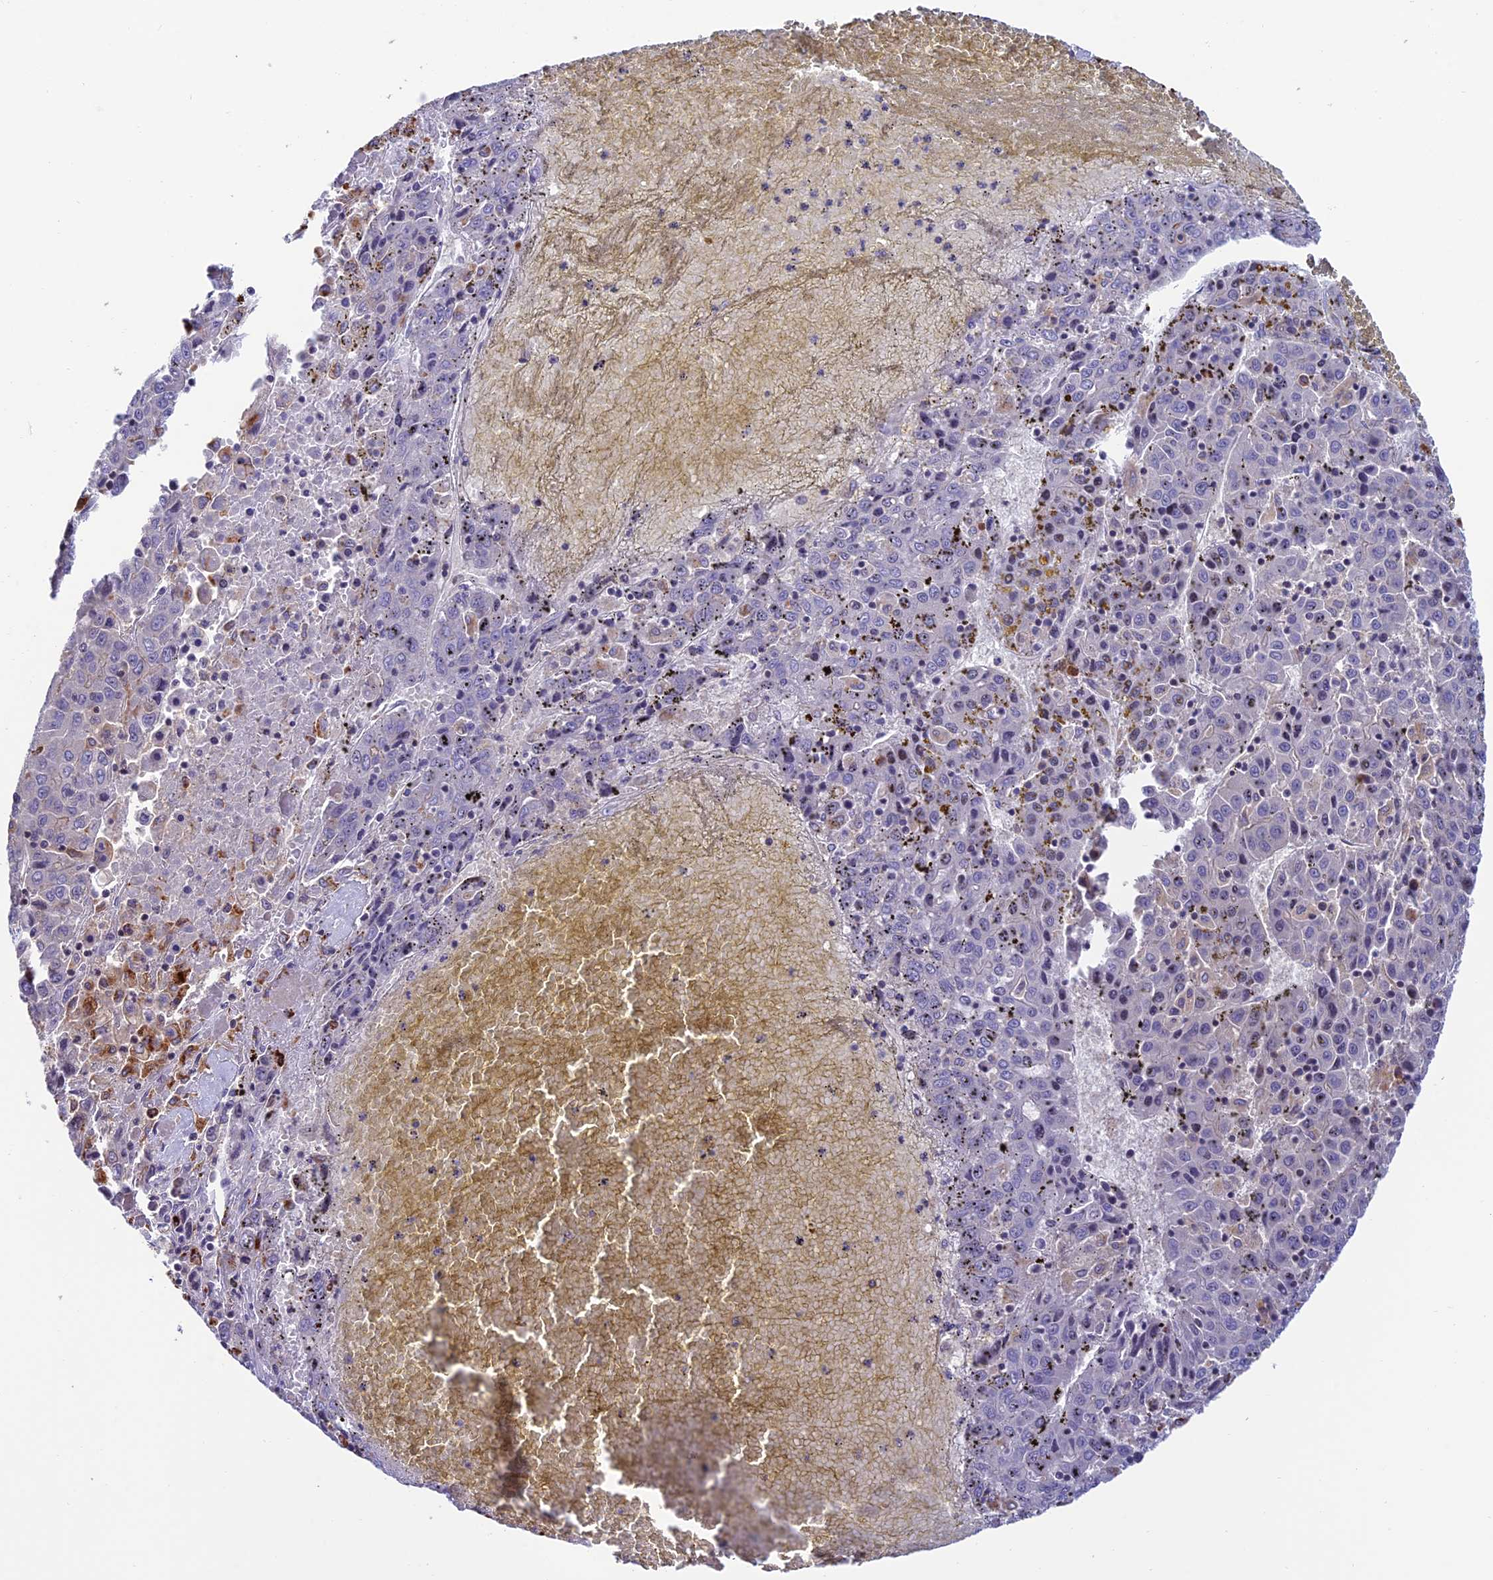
{"staining": {"intensity": "negative", "quantity": "none", "location": "none"}, "tissue": "liver cancer", "cell_type": "Tumor cells", "image_type": "cancer", "snomed": [{"axis": "morphology", "description": "Carcinoma, Hepatocellular, NOS"}, {"axis": "topography", "description": "Liver"}], "caption": "Immunohistochemical staining of liver hepatocellular carcinoma reveals no significant staining in tumor cells. (DAB (3,3'-diaminobenzidine) IHC visualized using brightfield microscopy, high magnification).", "gene": "ARHGEF18", "patient": {"sex": "female", "age": 53}}